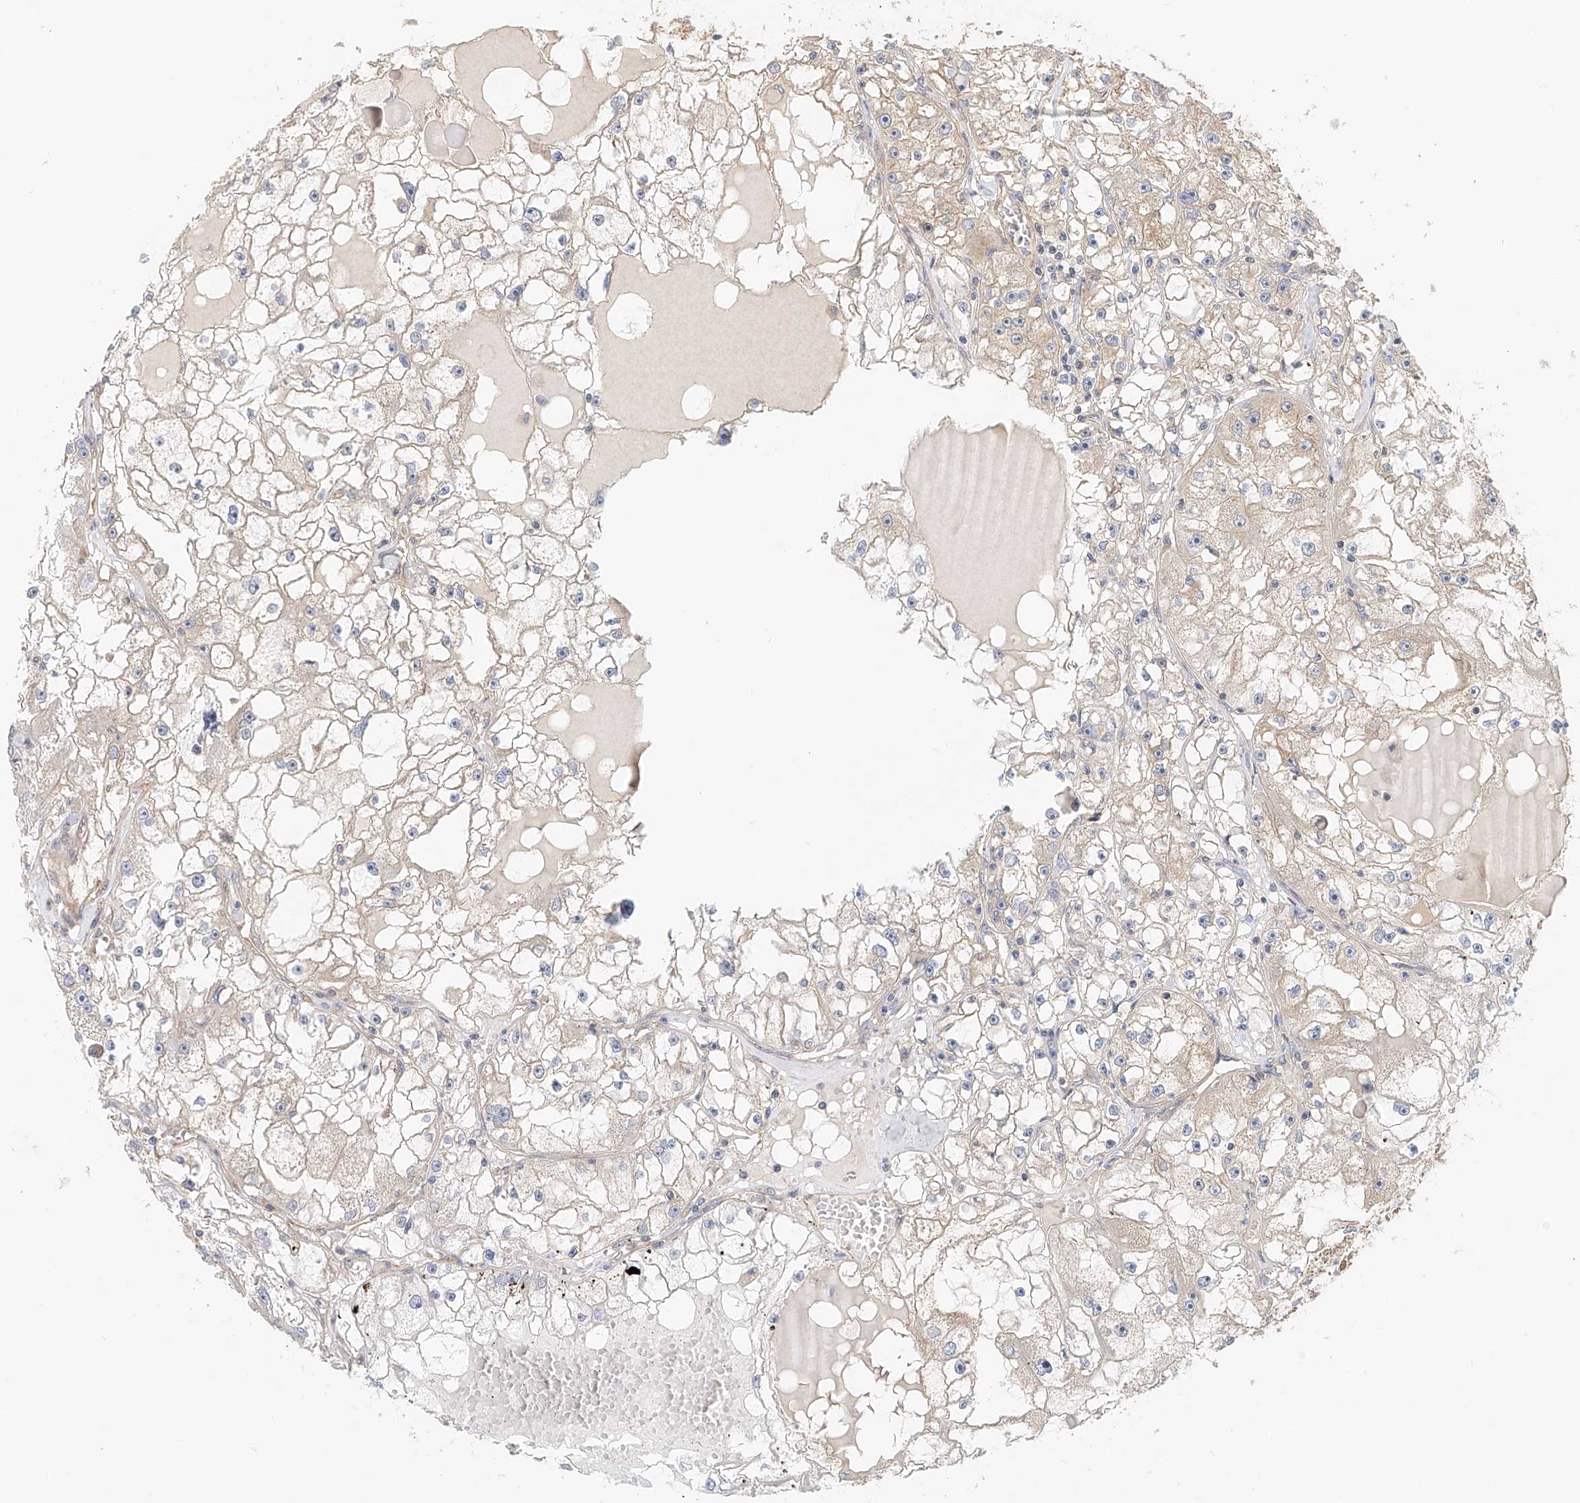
{"staining": {"intensity": "negative", "quantity": "none", "location": "none"}, "tissue": "renal cancer", "cell_type": "Tumor cells", "image_type": "cancer", "snomed": [{"axis": "morphology", "description": "Adenocarcinoma, NOS"}, {"axis": "topography", "description": "Kidney"}], "caption": "Micrograph shows no protein positivity in tumor cells of renal cancer tissue.", "gene": "FRYL", "patient": {"sex": "male", "age": 56}}